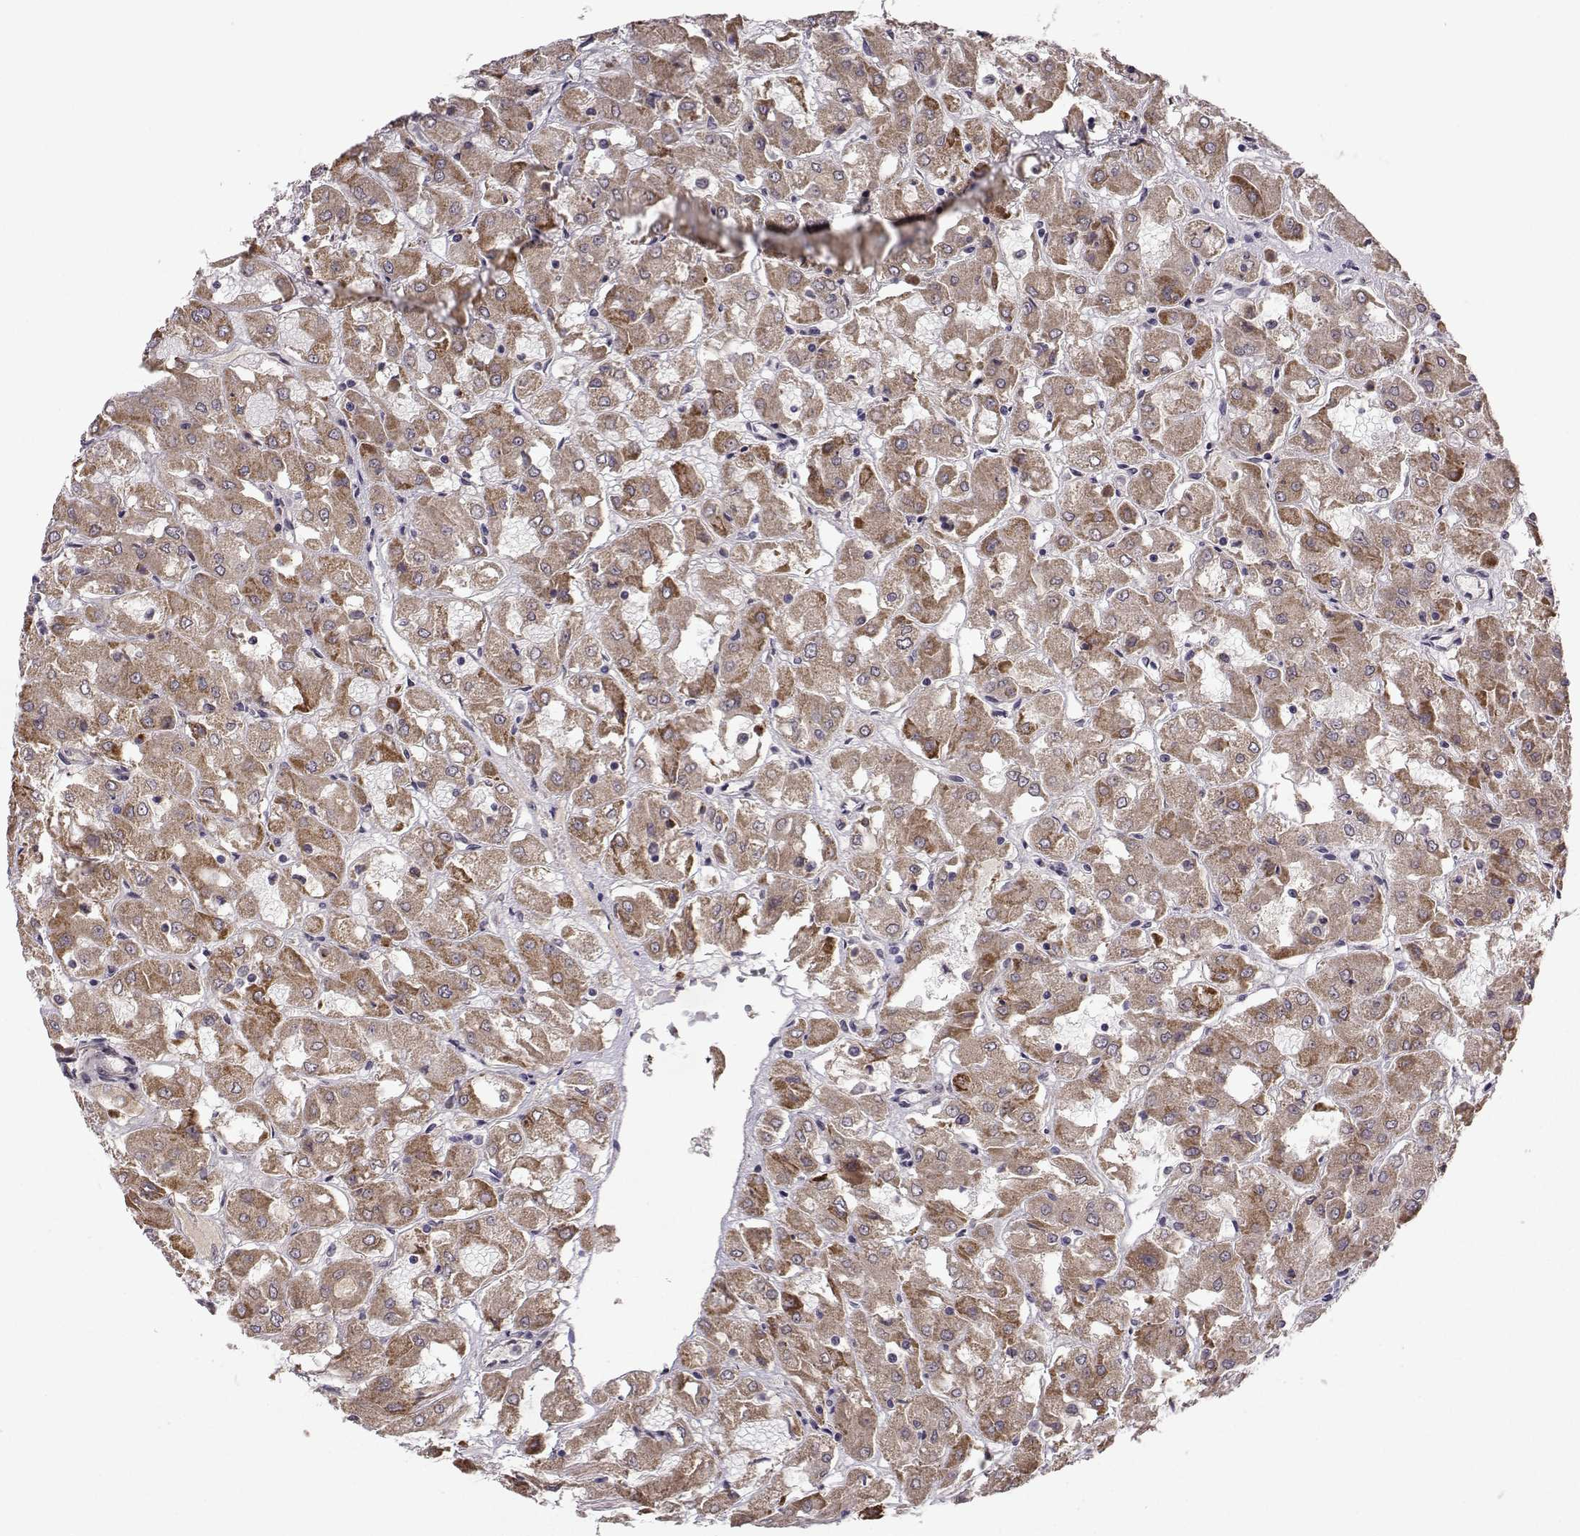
{"staining": {"intensity": "moderate", "quantity": ">75%", "location": "cytoplasmic/membranous"}, "tissue": "renal cancer", "cell_type": "Tumor cells", "image_type": "cancer", "snomed": [{"axis": "morphology", "description": "Adenocarcinoma, NOS"}, {"axis": "topography", "description": "Kidney"}], "caption": "Moderate cytoplasmic/membranous expression for a protein is seen in about >75% of tumor cells of renal cancer (adenocarcinoma) using immunohistochemistry (IHC).", "gene": "NECAB3", "patient": {"sex": "male", "age": 72}}